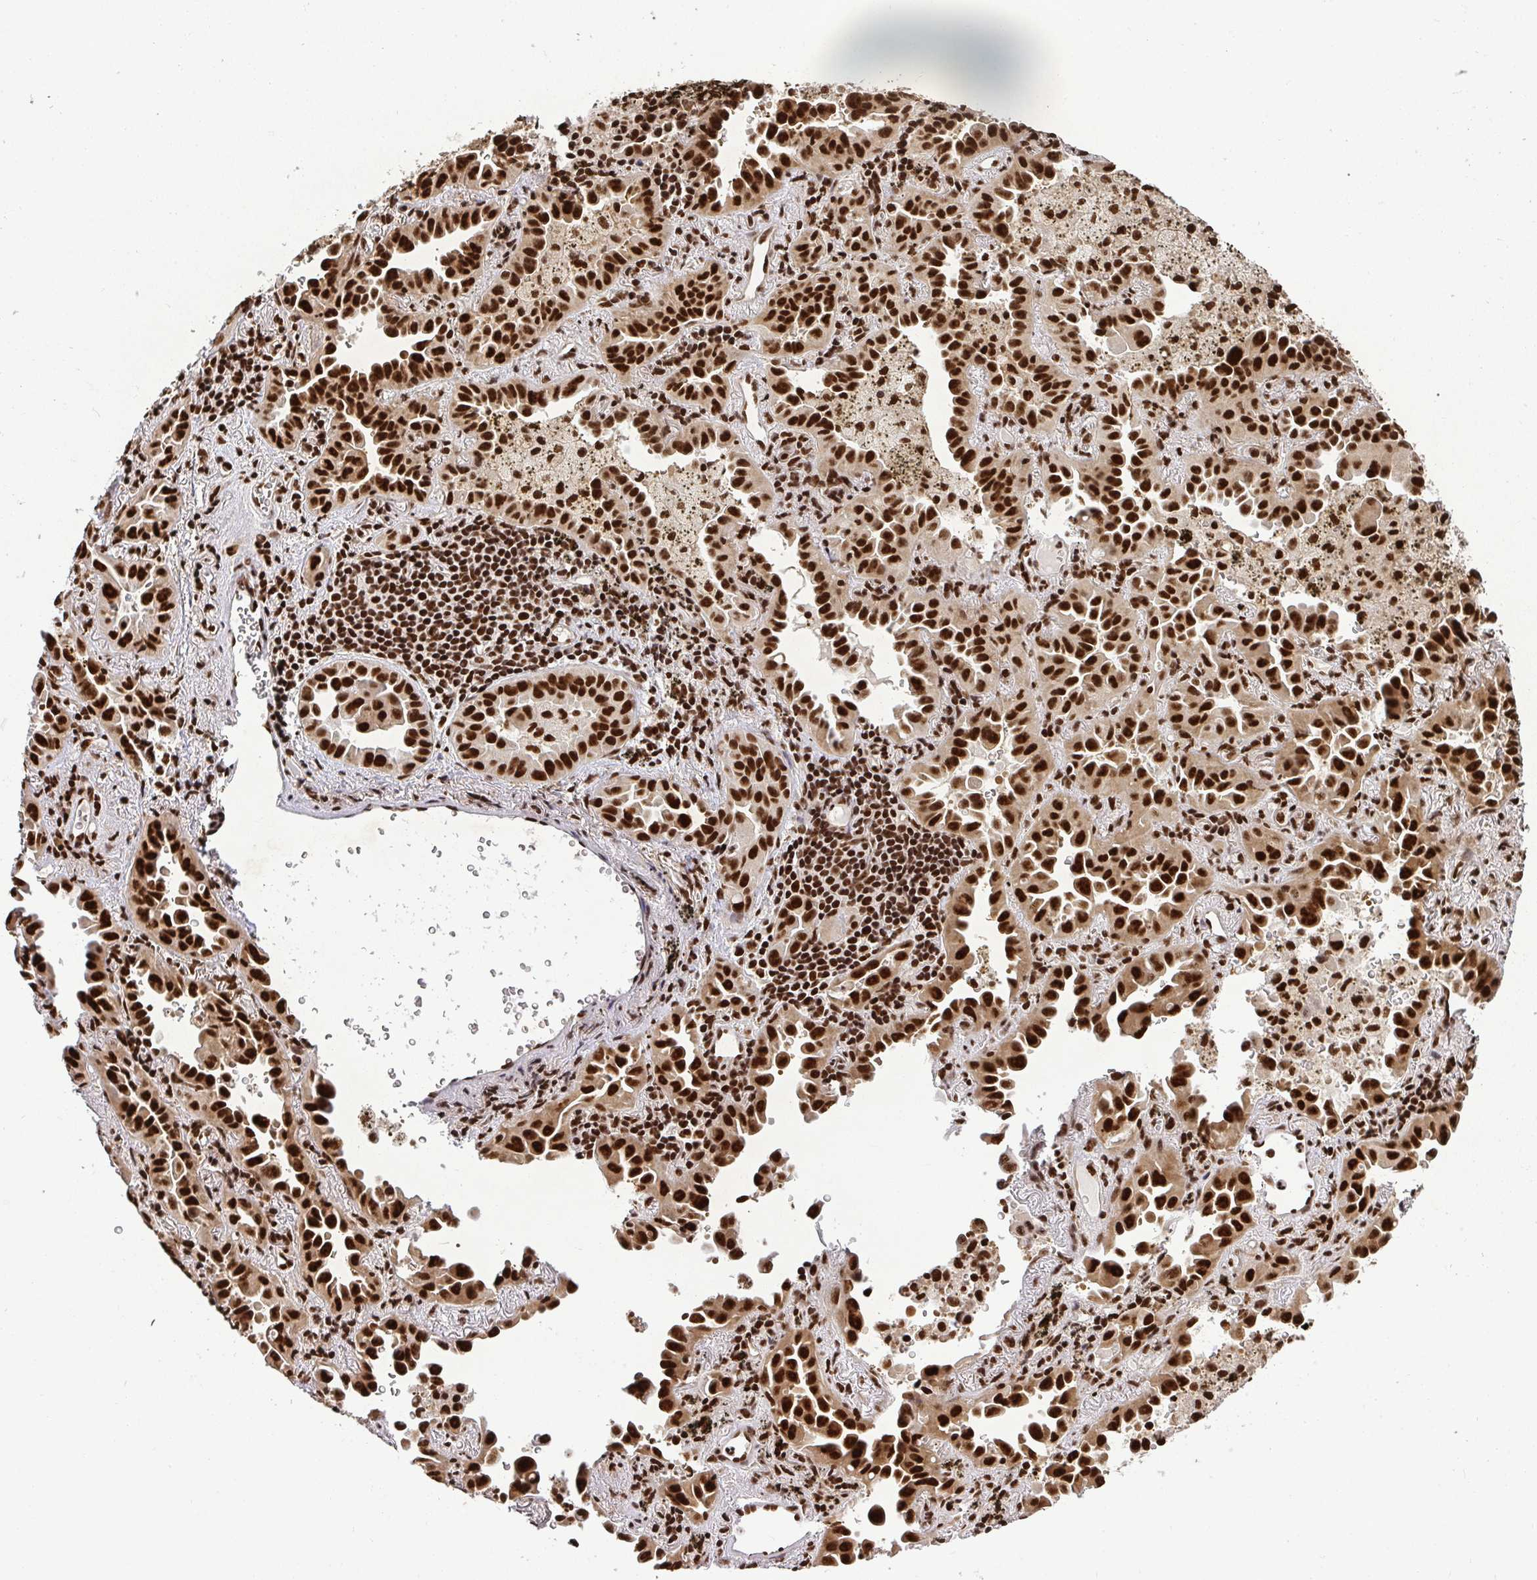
{"staining": {"intensity": "strong", "quantity": ">75%", "location": "nuclear"}, "tissue": "lung cancer", "cell_type": "Tumor cells", "image_type": "cancer", "snomed": [{"axis": "morphology", "description": "Adenocarcinoma, NOS"}, {"axis": "topography", "description": "Lung"}], "caption": "This micrograph displays immunohistochemistry staining of human adenocarcinoma (lung), with high strong nuclear positivity in approximately >75% of tumor cells.", "gene": "U2AF1", "patient": {"sex": "male", "age": 68}}